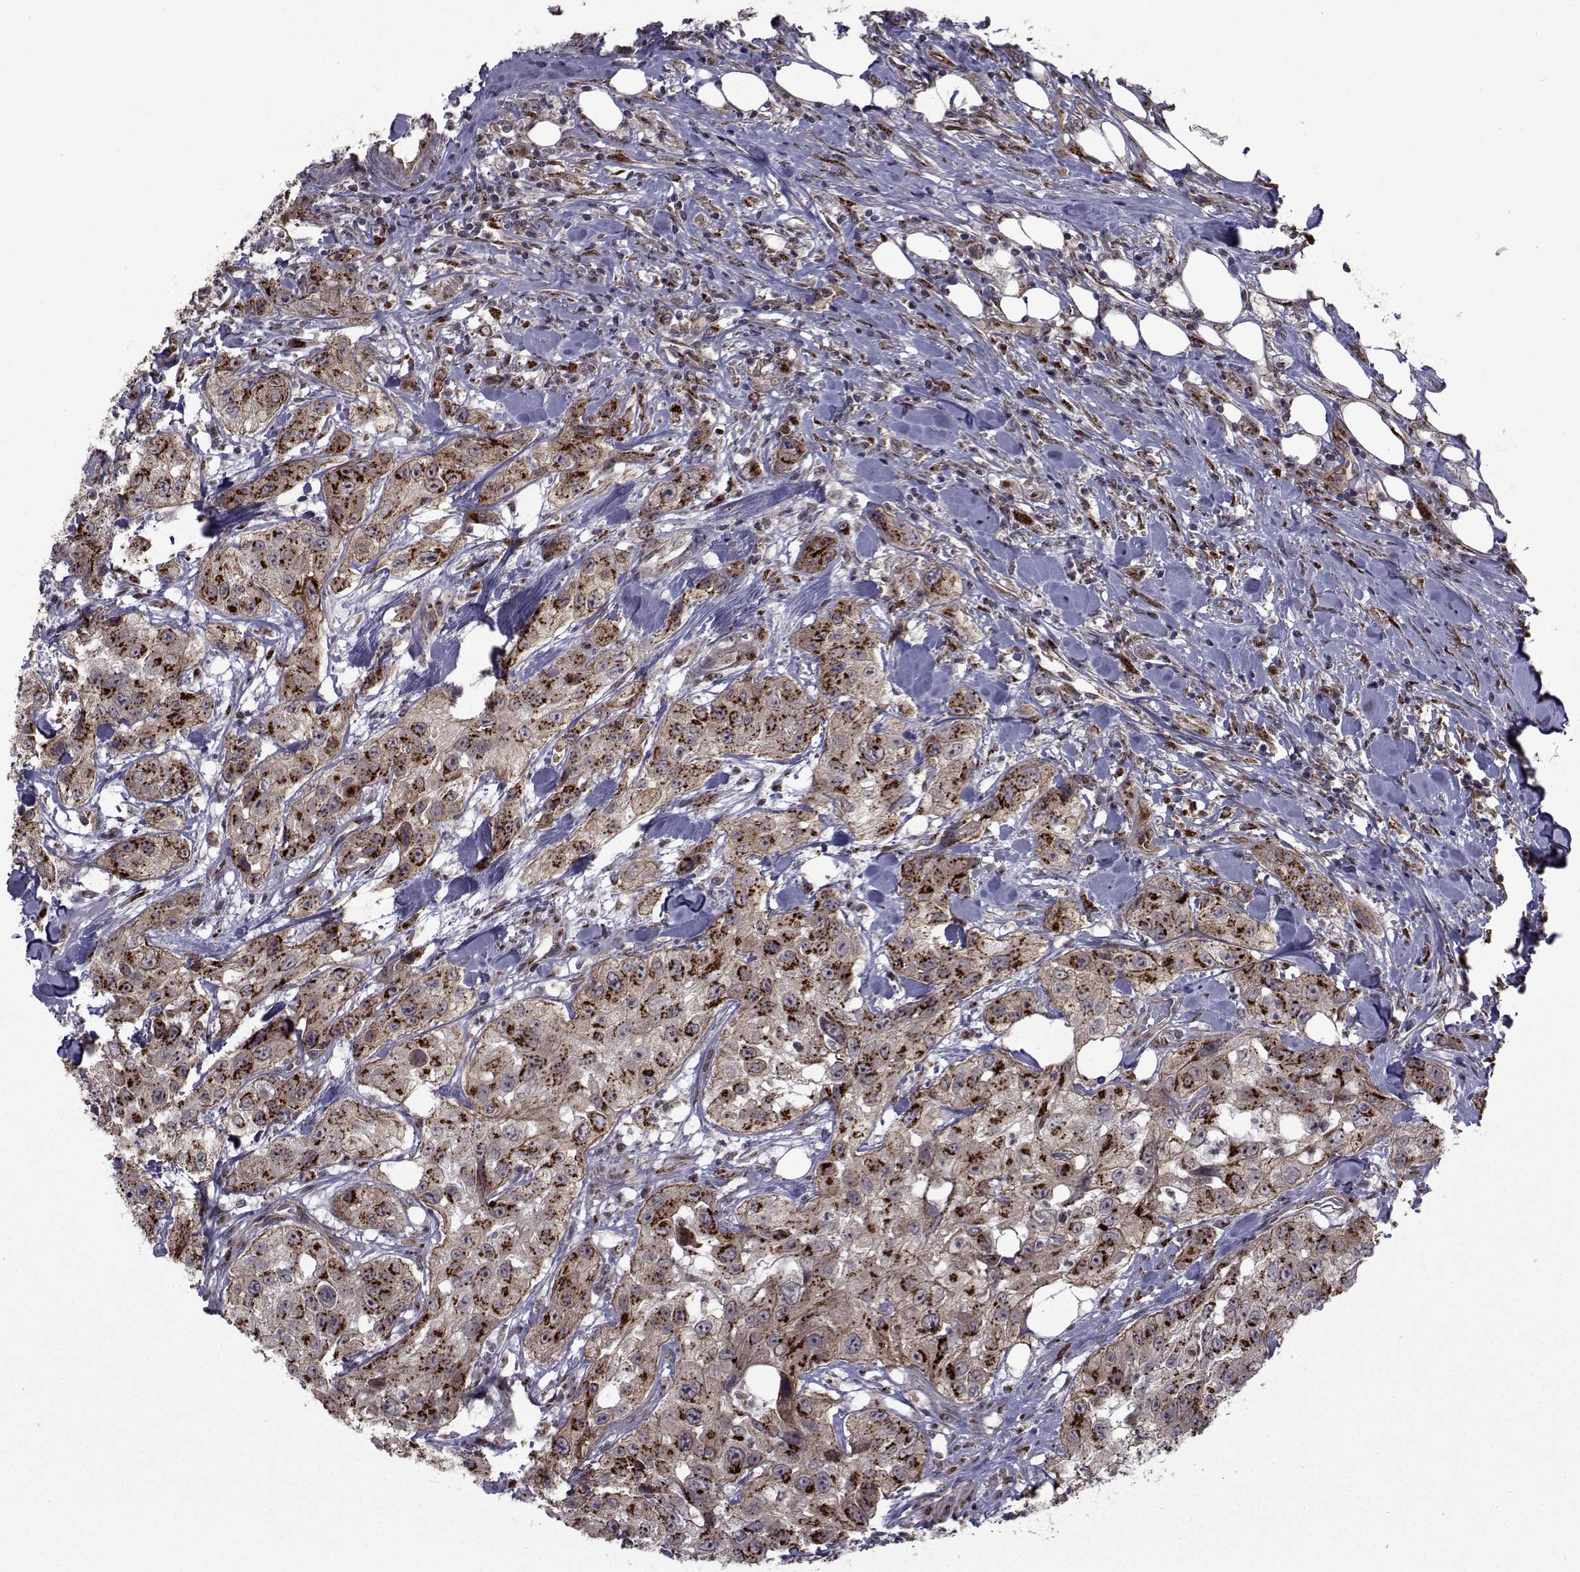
{"staining": {"intensity": "strong", "quantity": "25%-75%", "location": "cytoplasmic/membranous"}, "tissue": "urothelial cancer", "cell_type": "Tumor cells", "image_type": "cancer", "snomed": [{"axis": "morphology", "description": "Urothelial carcinoma, High grade"}, {"axis": "topography", "description": "Urinary bladder"}], "caption": "A histopathology image of high-grade urothelial carcinoma stained for a protein shows strong cytoplasmic/membranous brown staining in tumor cells.", "gene": "ATP6V1C2", "patient": {"sex": "male", "age": 79}}